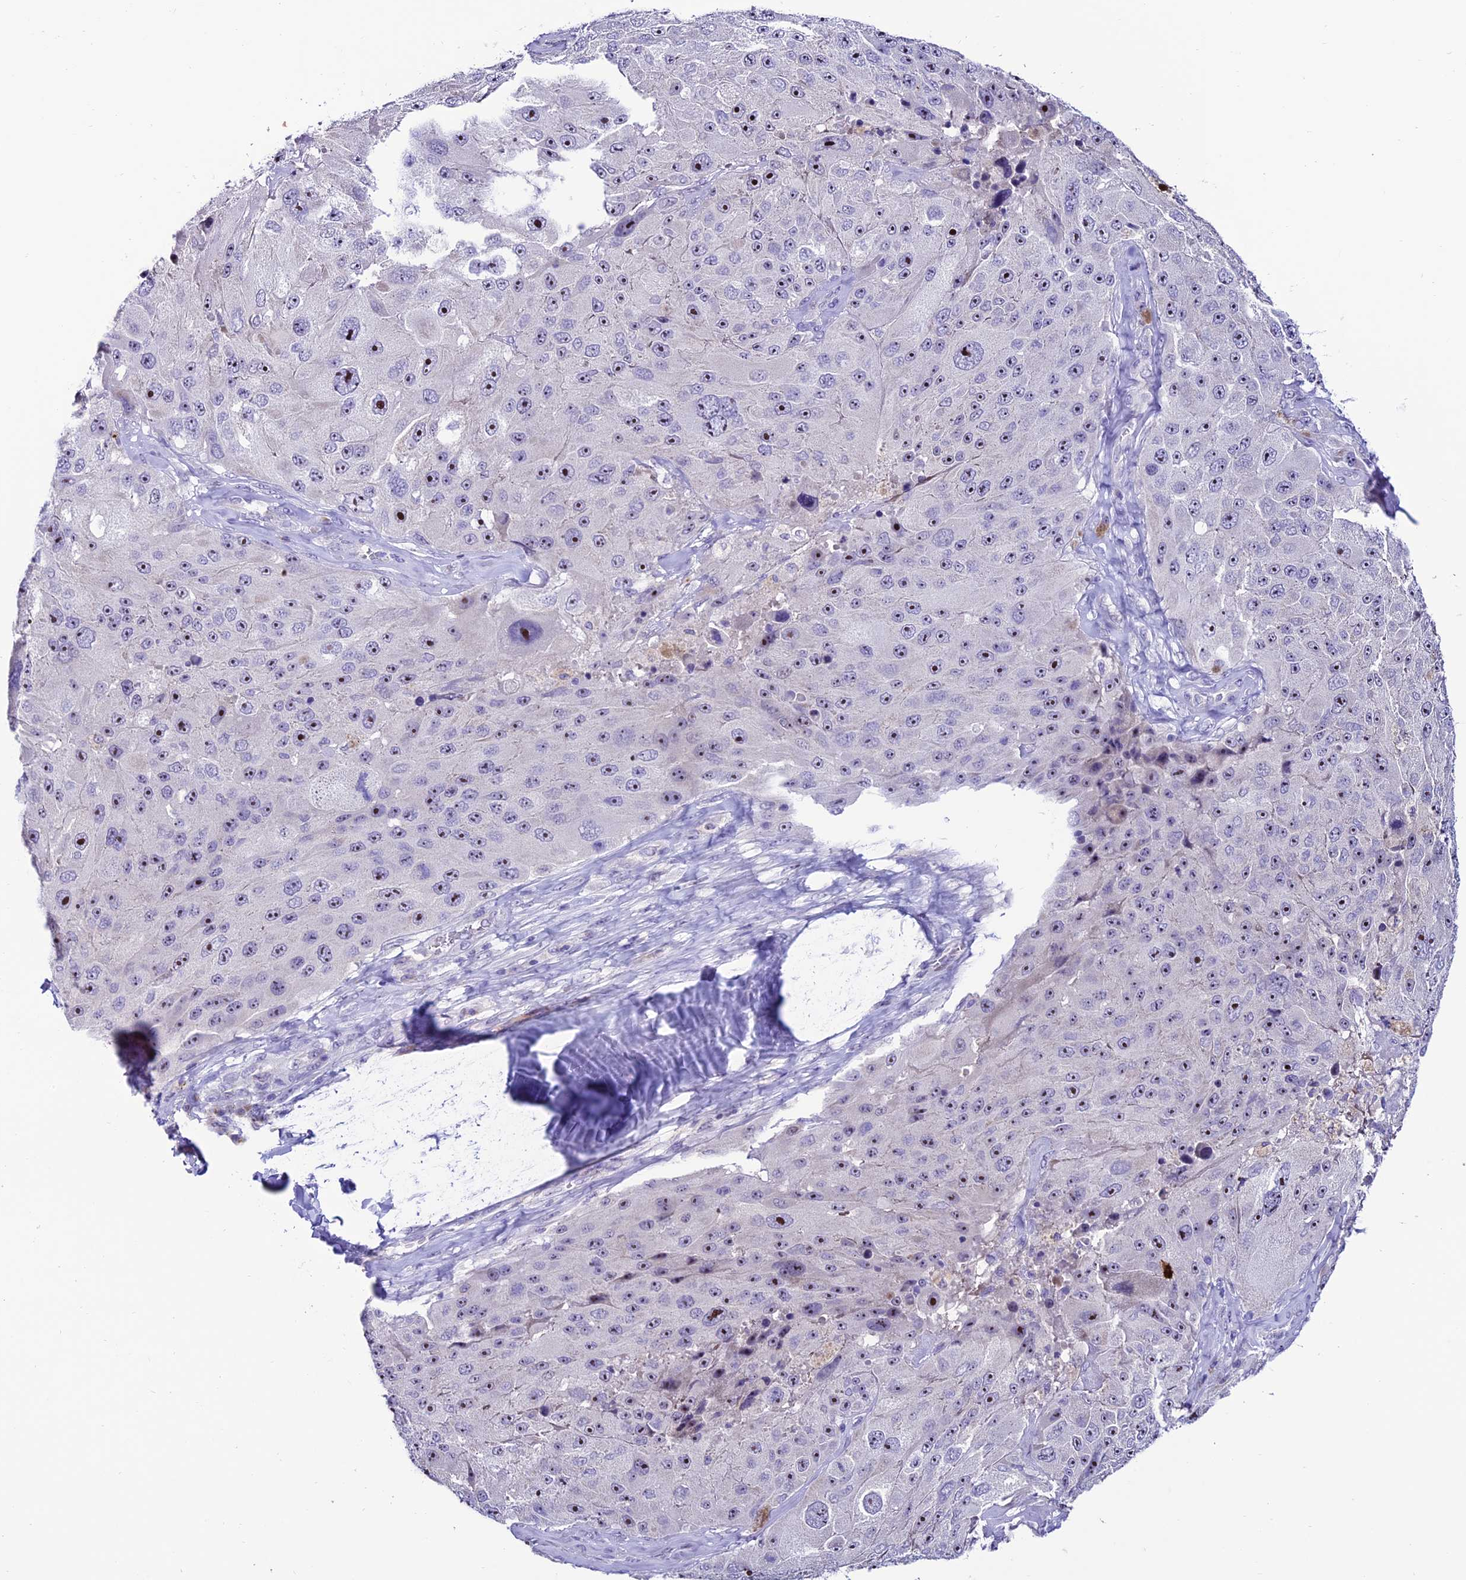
{"staining": {"intensity": "strong", "quantity": "<25%", "location": "nuclear"}, "tissue": "melanoma", "cell_type": "Tumor cells", "image_type": "cancer", "snomed": [{"axis": "morphology", "description": "Malignant melanoma, Metastatic site"}, {"axis": "topography", "description": "Lymph node"}], "caption": "Human malignant melanoma (metastatic site) stained for a protein (brown) exhibits strong nuclear positive positivity in approximately <25% of tumor cells.", "gene": "SLC10A1", "patient": {"sex": "male", "age": 62}}